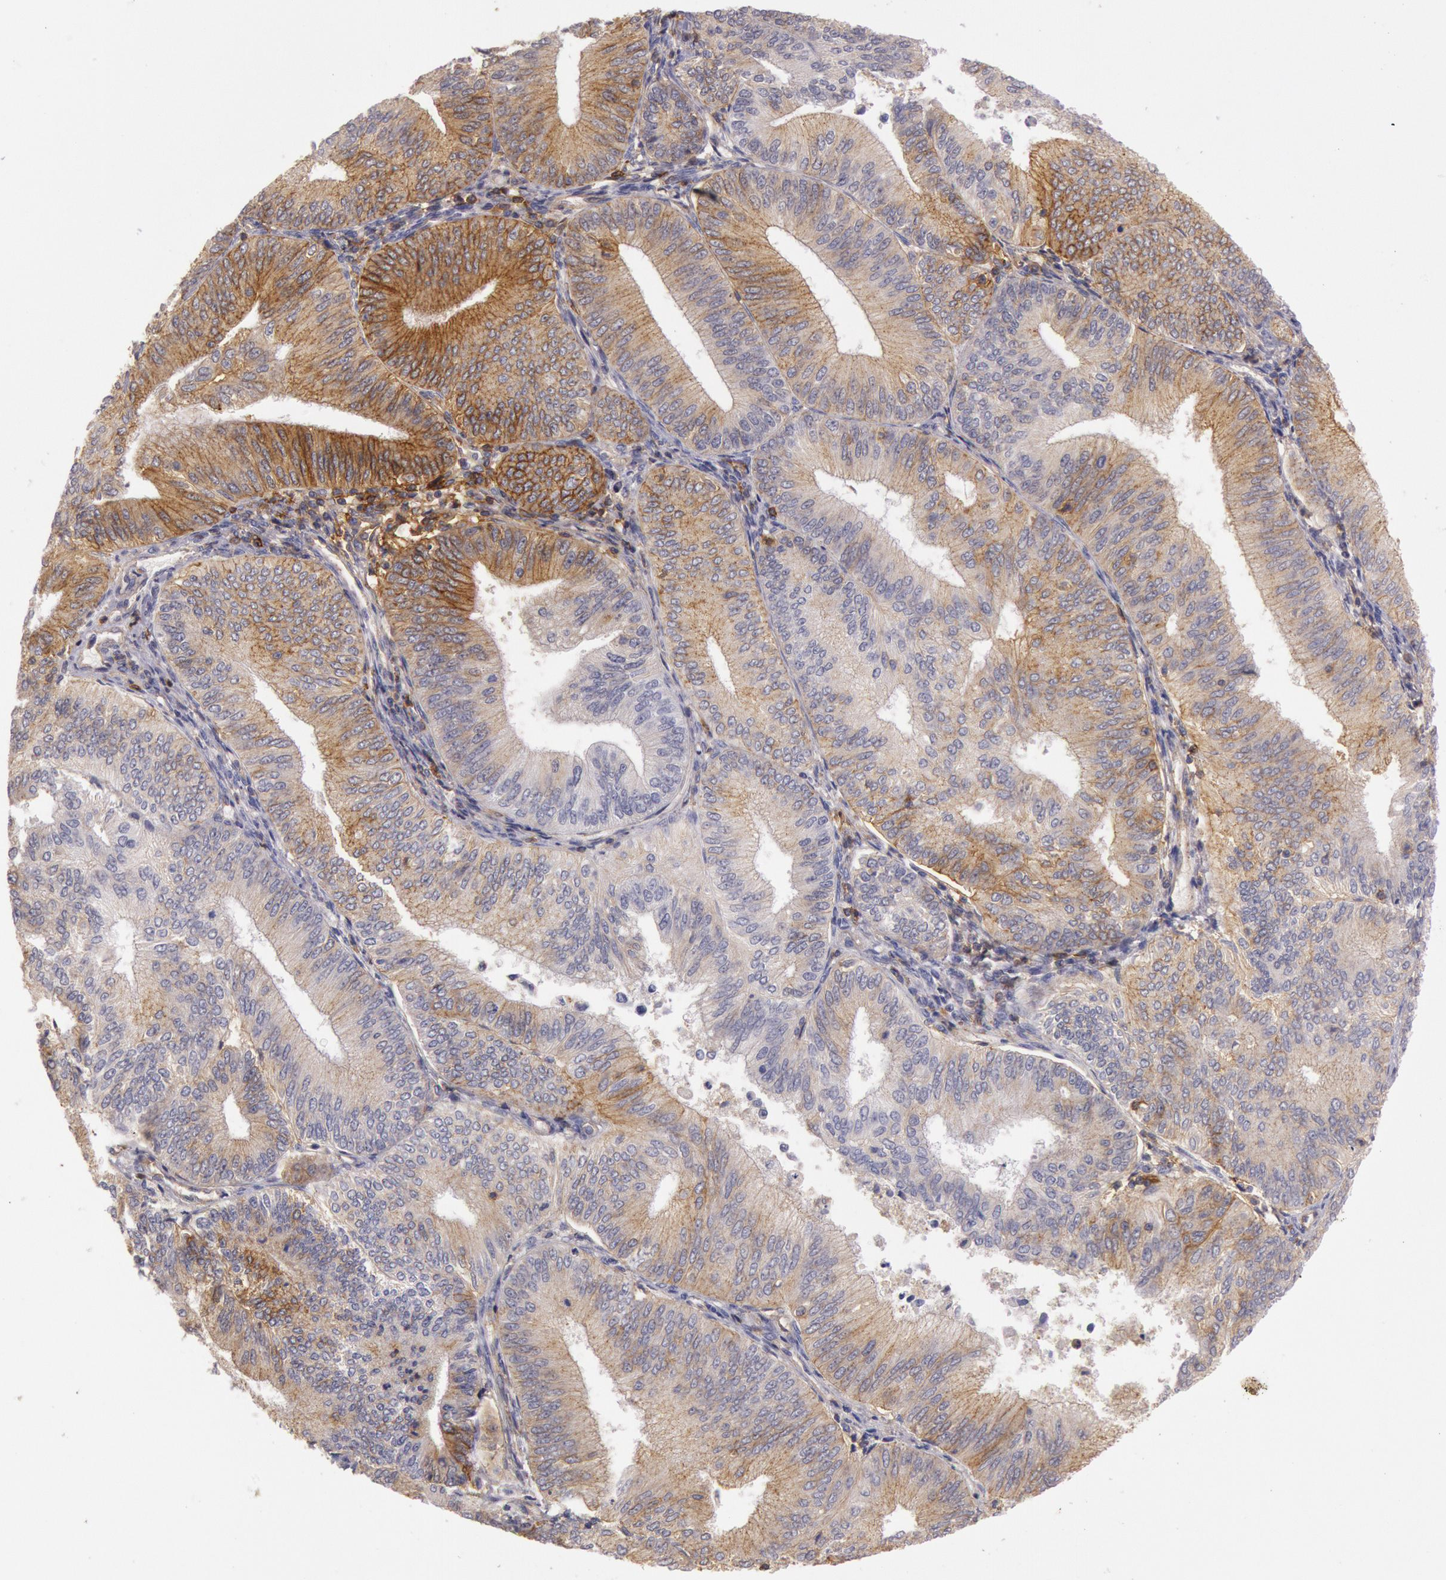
{"staining": {"intensity": "strong", "quantity": ">75%", "location": "cytoplasmic/membranous"}, "tissue": "endometrial cancer", "cell_type": "Tumor cells", "image_type": "cancer", "snomed": [{"axis": "morphology", "description": "Adenocarcinoma, NOS"}, {"axis": "topography", "description": "Endometrium"}], "caption": "Protein expression analysis of endometrial cancer reveals strong cytoplasmic/membranous staining in approximately >75% of tumor cells.", "gene": "TRIB2", "patient": {"sex": "female", "age": 55}}